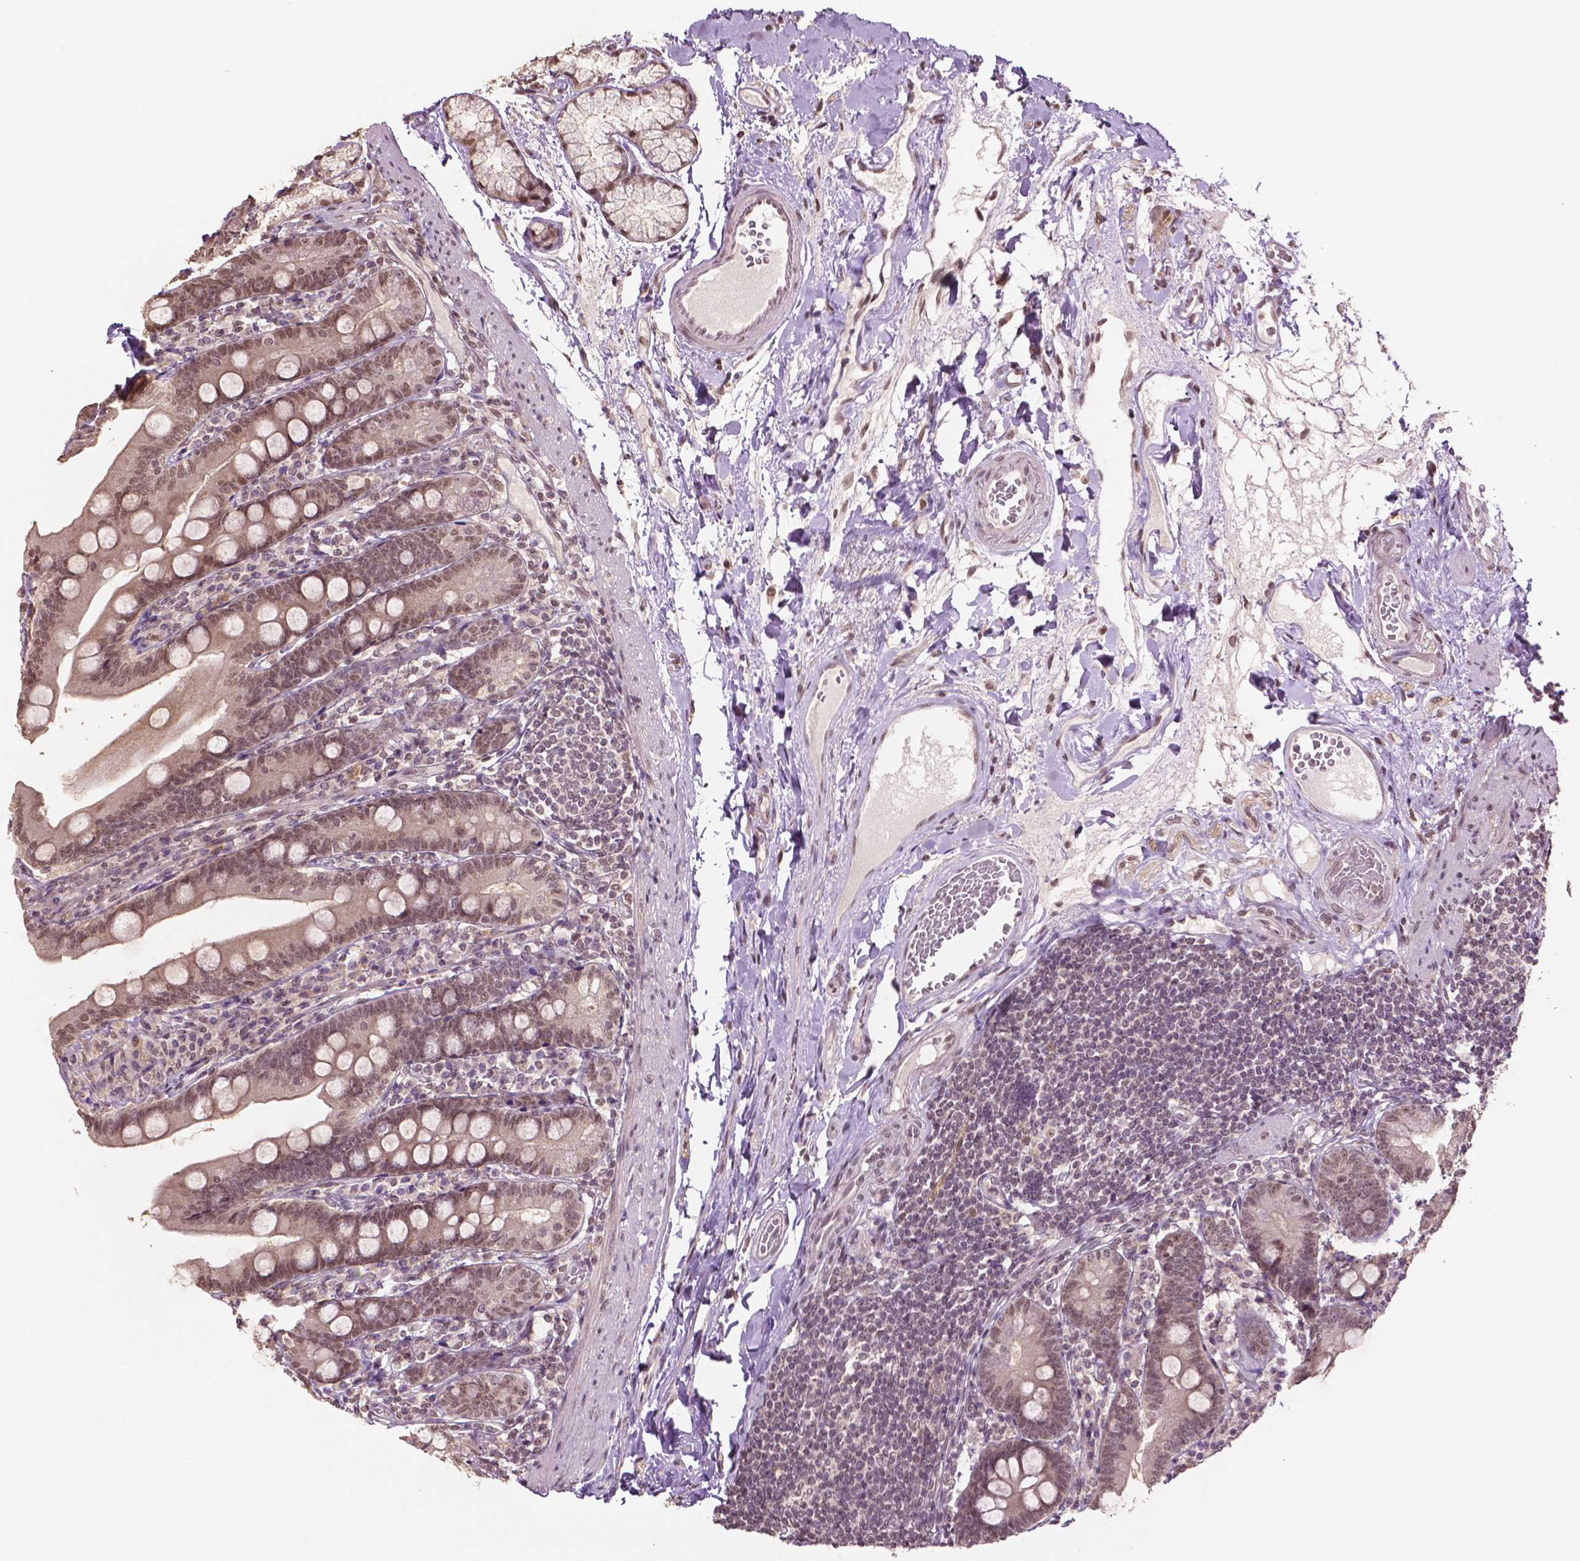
{"staining": {"intensity": "moderate", "quantity": ">75%", "location": "nuclear"}, "tissue": "duodenum", "cell_type": "Glandular cells", "image_type": "normal", "snomed": [{"axis": "morphology", "description": "Normal tissue, NOS"}, {"axis": "topography", "description": "Duodenum"}], "caption": "Protein expression analysis of unremarkable duodenum reveals moderate nuclear expression in about >75% of glandular cells. The staining is performed using DAB brown chromogen to label protein expression. The nuclei are counter-stained blue using hematoxylin.", "gene": "DEK", "patient": {"sex": "female", "age": 67}}